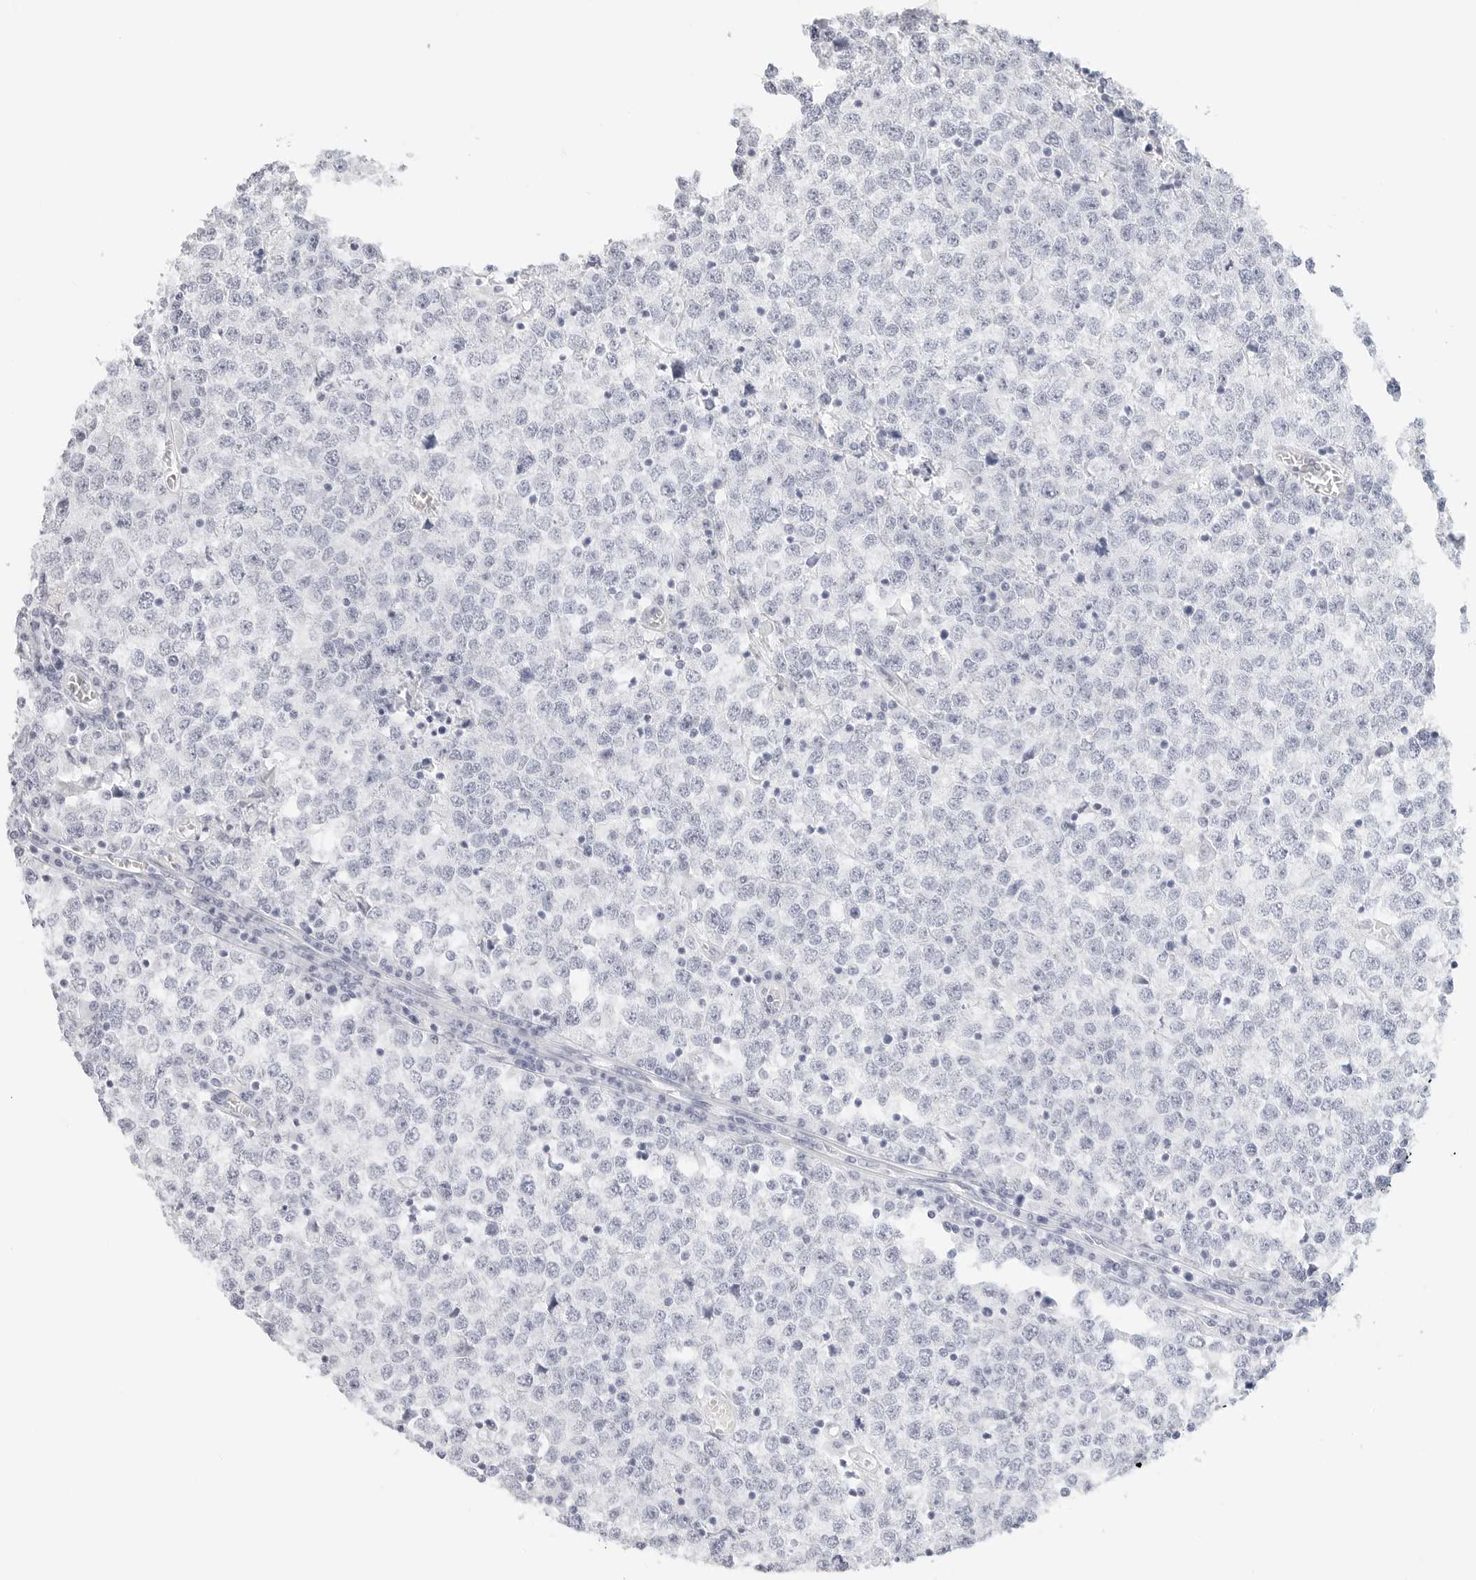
{"staining": {"intensity": "negative", "quantity": "none", "location": "none"}, "tissue": "testis cancer", "cell_type": "Tumor cells", "image_type": "cancer", "snomed": [{"axis": "morphology", "description": "Seminoma, NOS"}, {"axis": "topography", "description": "Testis"}], "caption": "Tumor cells are negative for brown protein staining in testis cancer (seminoma).", "gene": "TFF2", "patient": {"sex": "male", "age": 65}}